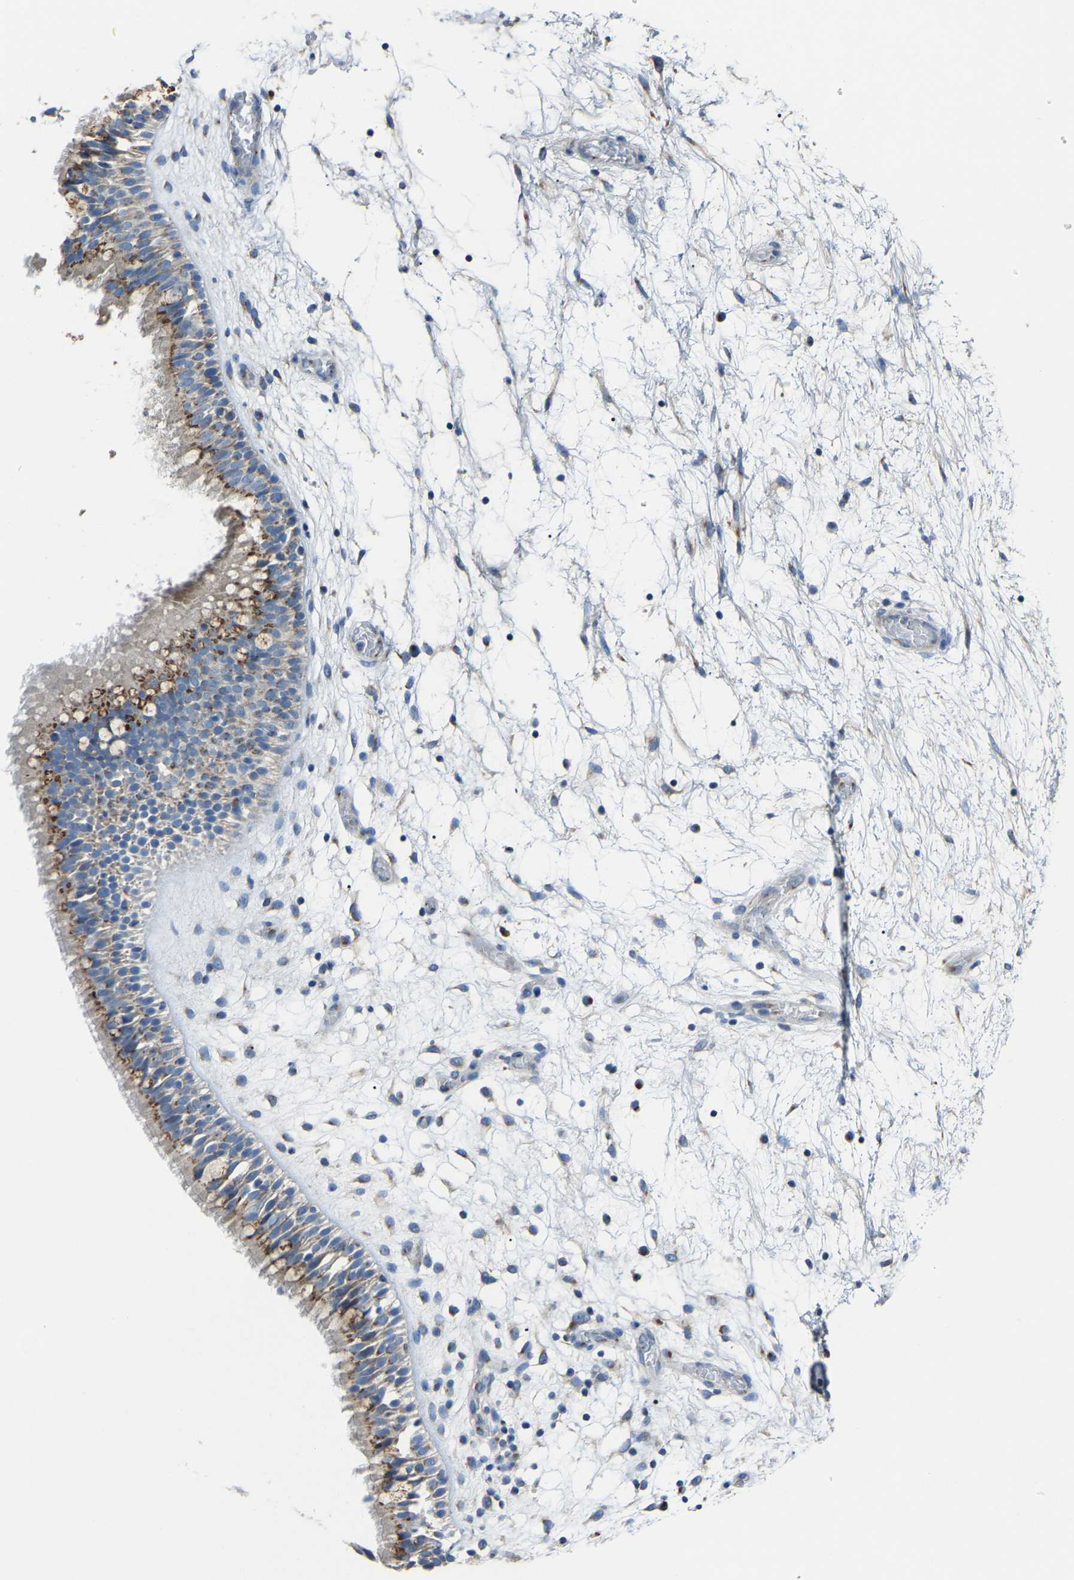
{"staining": {"intensity": "strong", "quantity": "25%-75%", "location": "cytoplasmic/membranous"}, "tissue": "nasopharynx", "cell_type": "Respiratory epithelial cells", "image_type": "normal", "snomed": [{"axis": "morphology", "description": "Normal tissue, NOS"}, {"axis": "morphology", "description": "Inflammation, NOS"}, {"axis": "topography", "description": "Nasopharynx"}], "caption": "About 25%-75% of respiratory epithelial cells in unremarkable human nasopharynx show strong cytoplasmic/membranous protein expression as visualized by brown immunohistochemical staining.", "gene": "CANT1", "patient": {"sex": "male", "age": 48}}